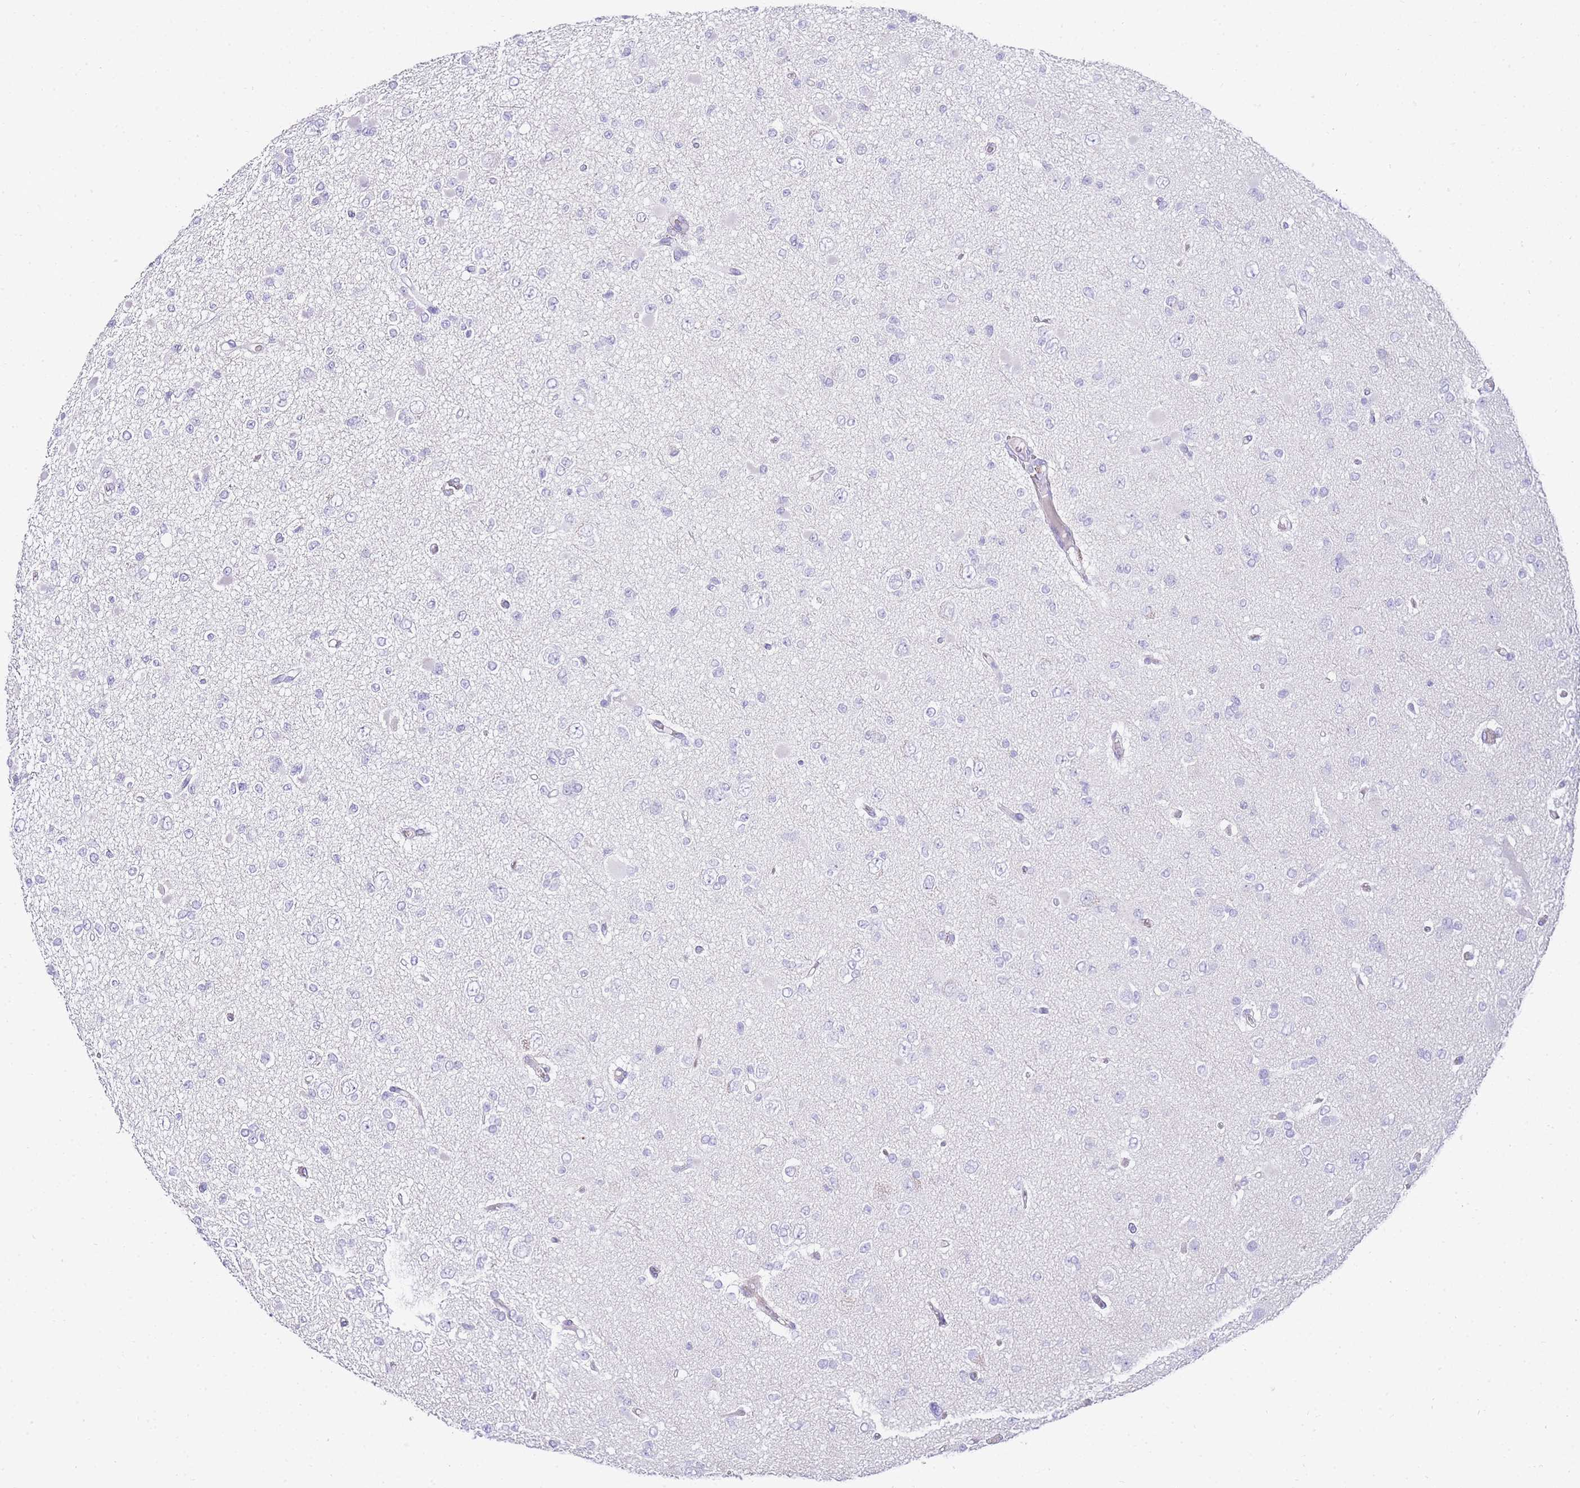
{"staining": {"intensity": "negative", "quantity": "none", "location": "none"}, "tissue": "glioma", "cell_type": "Tumor cells", "image_type": "cancer", "snomed": [{"axis": "morphology", "description": "Glioma, malignant, Low grade"}, {"axis": "topography", "description": "Brain"}], "caption": "A high-resolution photomicrograph shows immunohistochemistry (IHC) staining of glioma, which exhibits no significant expression in tumor cells.", "gene": "DPP4", "patient": {"sex": "female", "age": 22}}